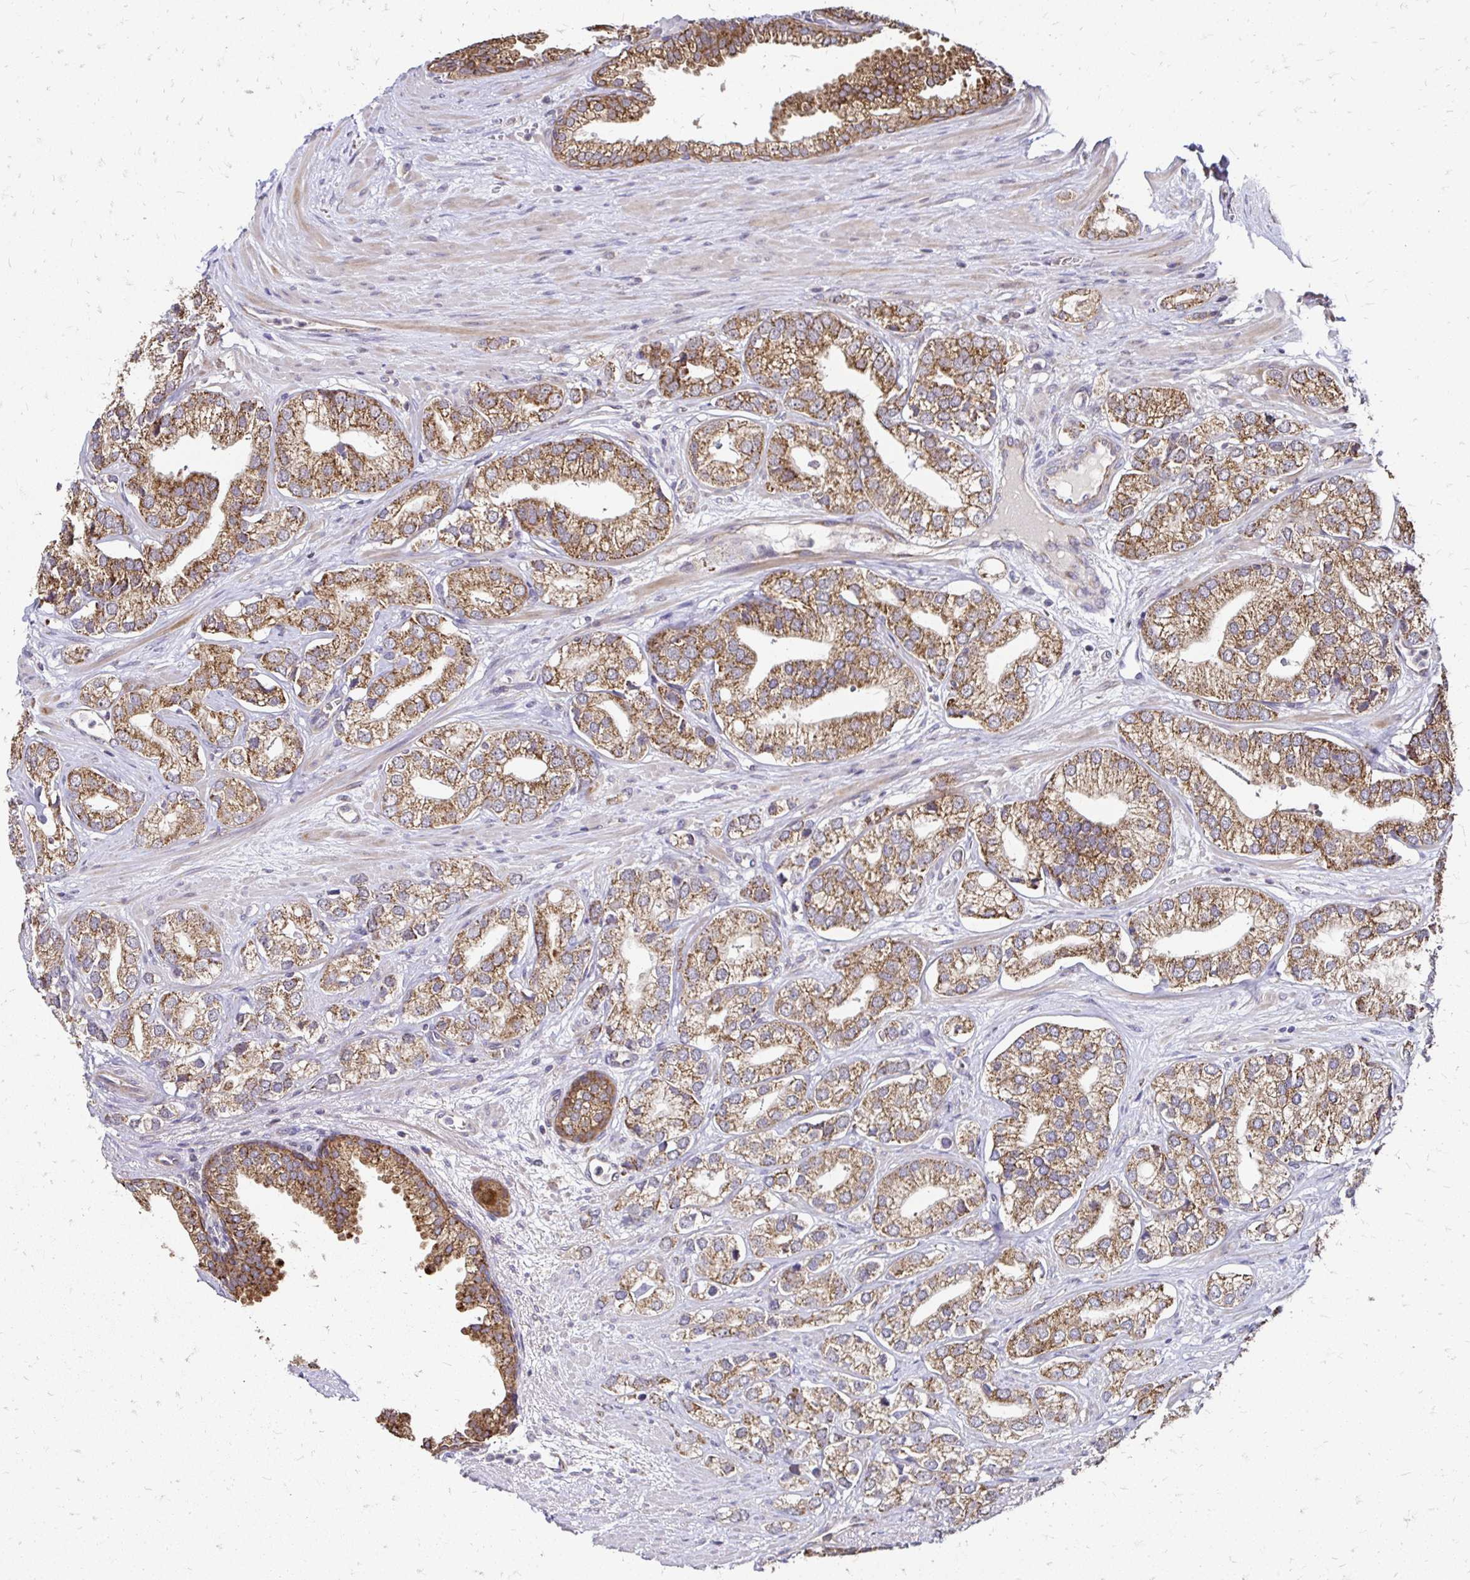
{"staining": {"intensity": "moderate", "quantity": ">75%", "location": "cytoplasmic/membranous"}, "tissue": "prostate cancer", "cell_type": "Tumor cells", "image_type": "cancer", "snomed": [{"axis": "morphology", "description": "Adenocarcinoma, High grade"}, {"axis": "topography", "description": "Prostate"}], "caption": "Immunohistochemistry (IHC) of human high-grade adenocarcinoma (prostate) demonstrates medium levels of moderate cytoplasmic/membranous positivity in about >75% of tumor cells.", "gene": "ZW10", "patient": {"sex": "male", "age": 58}}